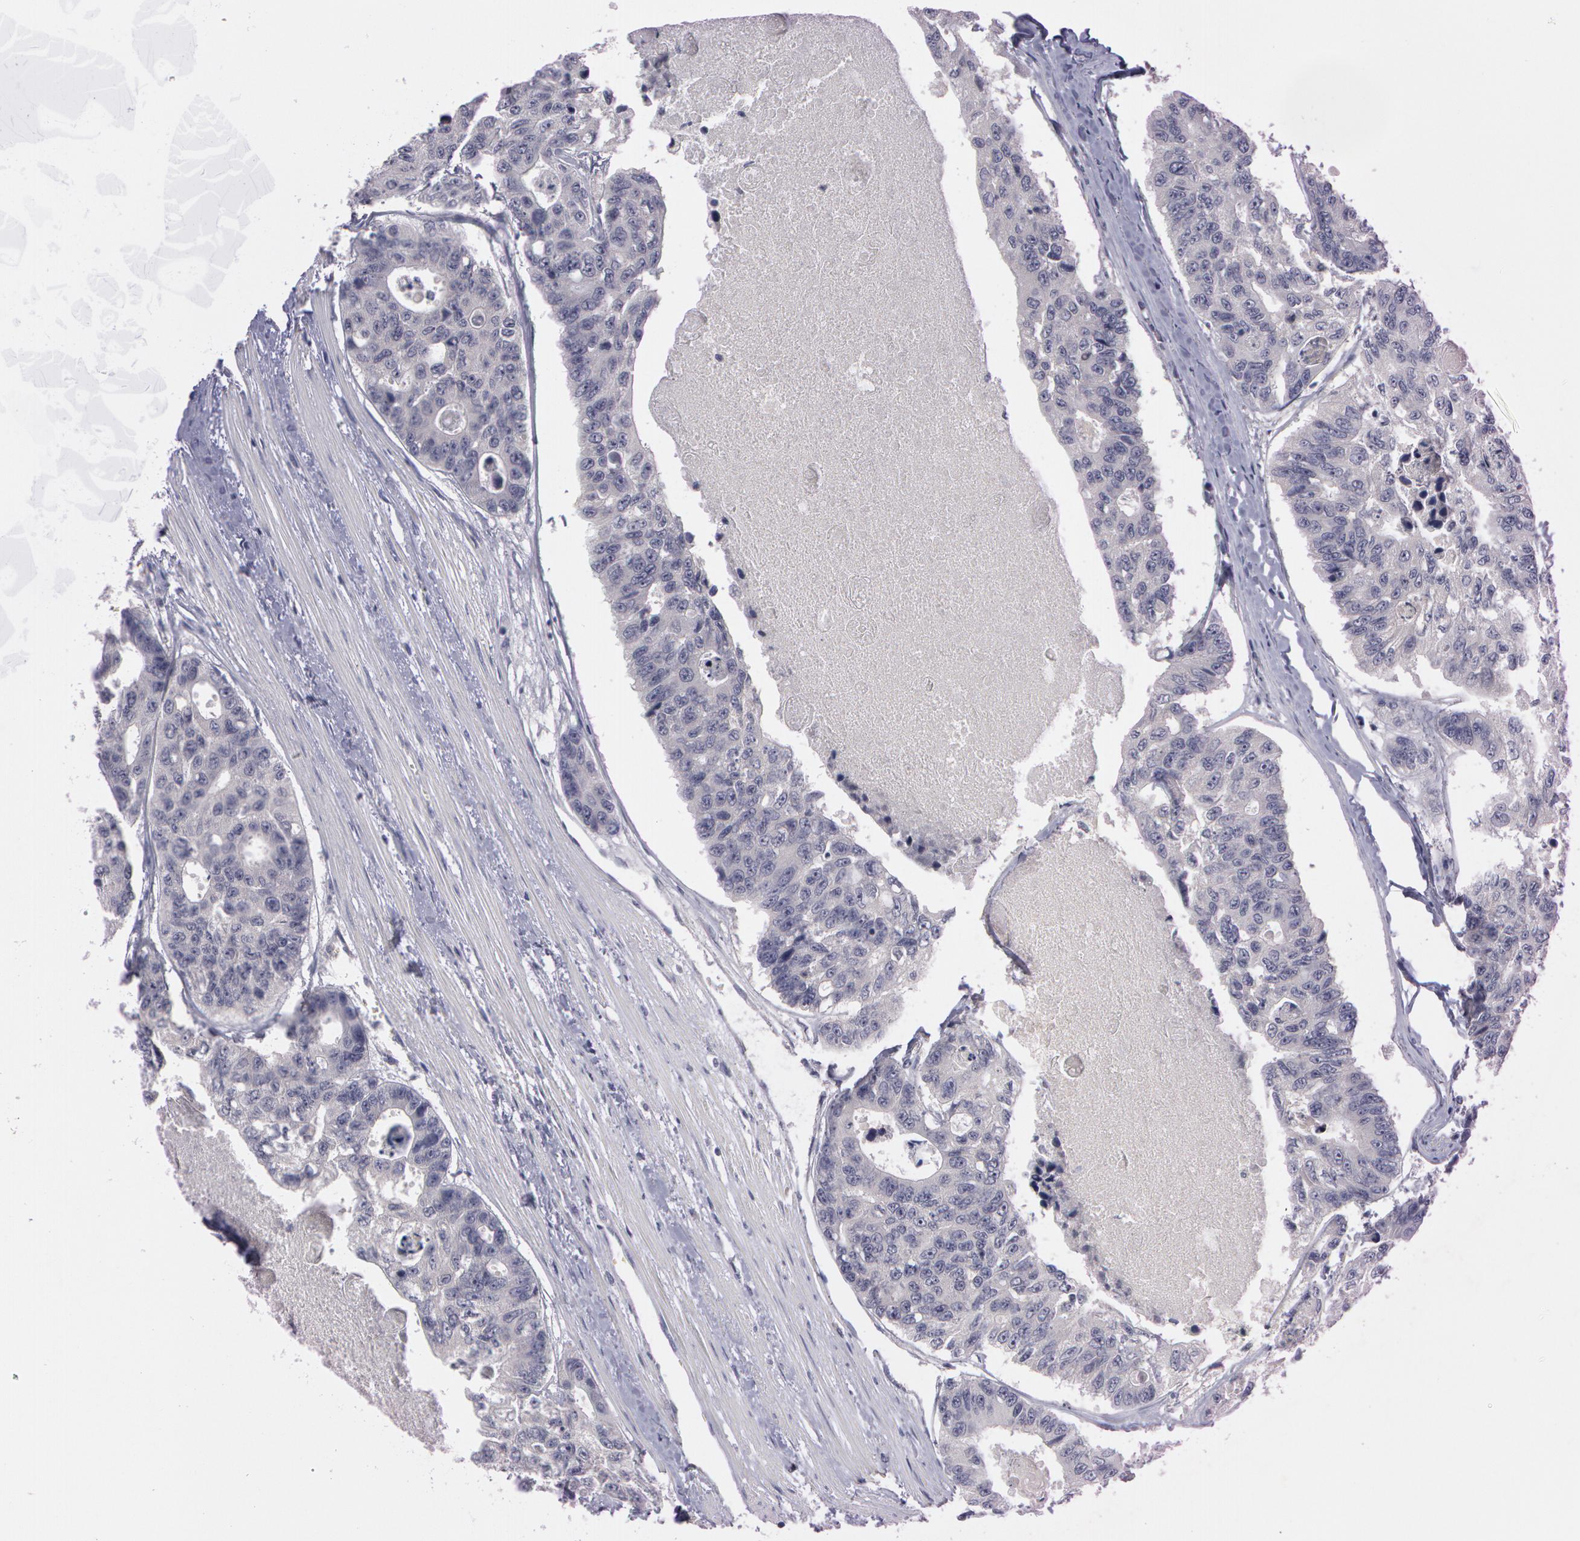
{"staining": {"intensity": "weak", "quantity": ">75%", "location": "cytoplasmic/membranous"}, "tissue": "colorectal cancer", "cell_type": "Tumor cells", "image_type": "cancer", "snomed": [{"axis": "morphology", "description": "Adenocarcinoma, NOS"}, {"axis": "topography", "description": "Colon"}], "caption": "Weak cytoplasmic/membranous protein positivity is present in about >75% of tumor cells in colorectal cancer (adenocarcinoma). The staining was performed using DAB (3,3'-diaminobenzidine), with brown indicating positive protein expression. Nuclei are stained blue with hematoxylin.", "gene": "MXRA5", "patient": {"sex": "female", "age": 86}}